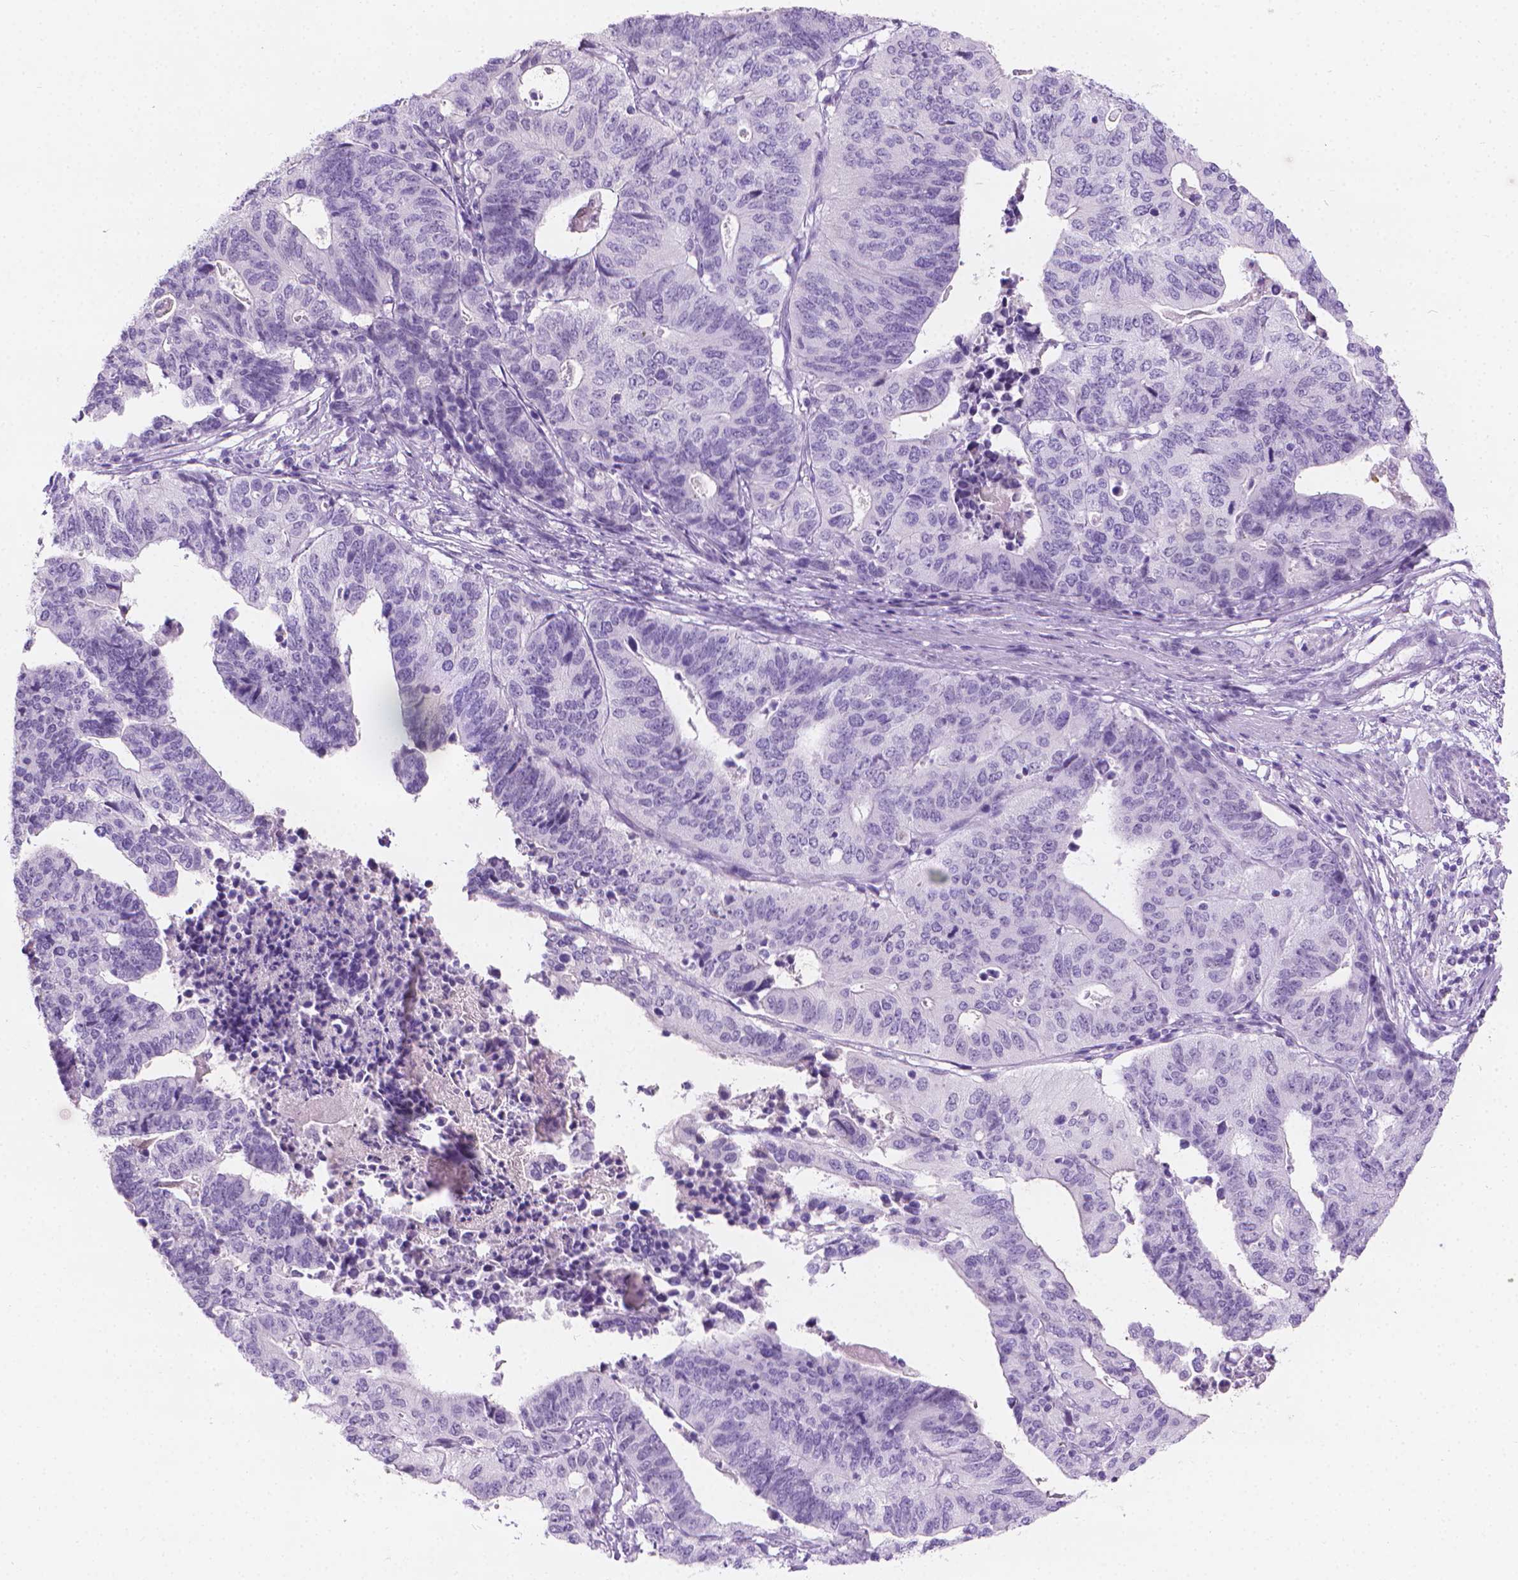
{"staining": {"intensity": "negative", "quantity": "none", "location": "none"}, "tissue": "stomach cancer", "cell_type": "Tumor cells", "image_type": "cancer", "snomed": [{"axis": "morphology", "description": "Adenocarcinoma, NOS"}, {"axis": "topography", "description": "Stomach, upper"}], "caption": "This micrograph is of stomach cancer stained with immunohistochemistry (IHC) to label a protein in brown with the nuclei are counter-stained blue. There is no positivity in tumor cells.", "gene": "CFAP52", "patient": {"sex": "female", "age": 67}}